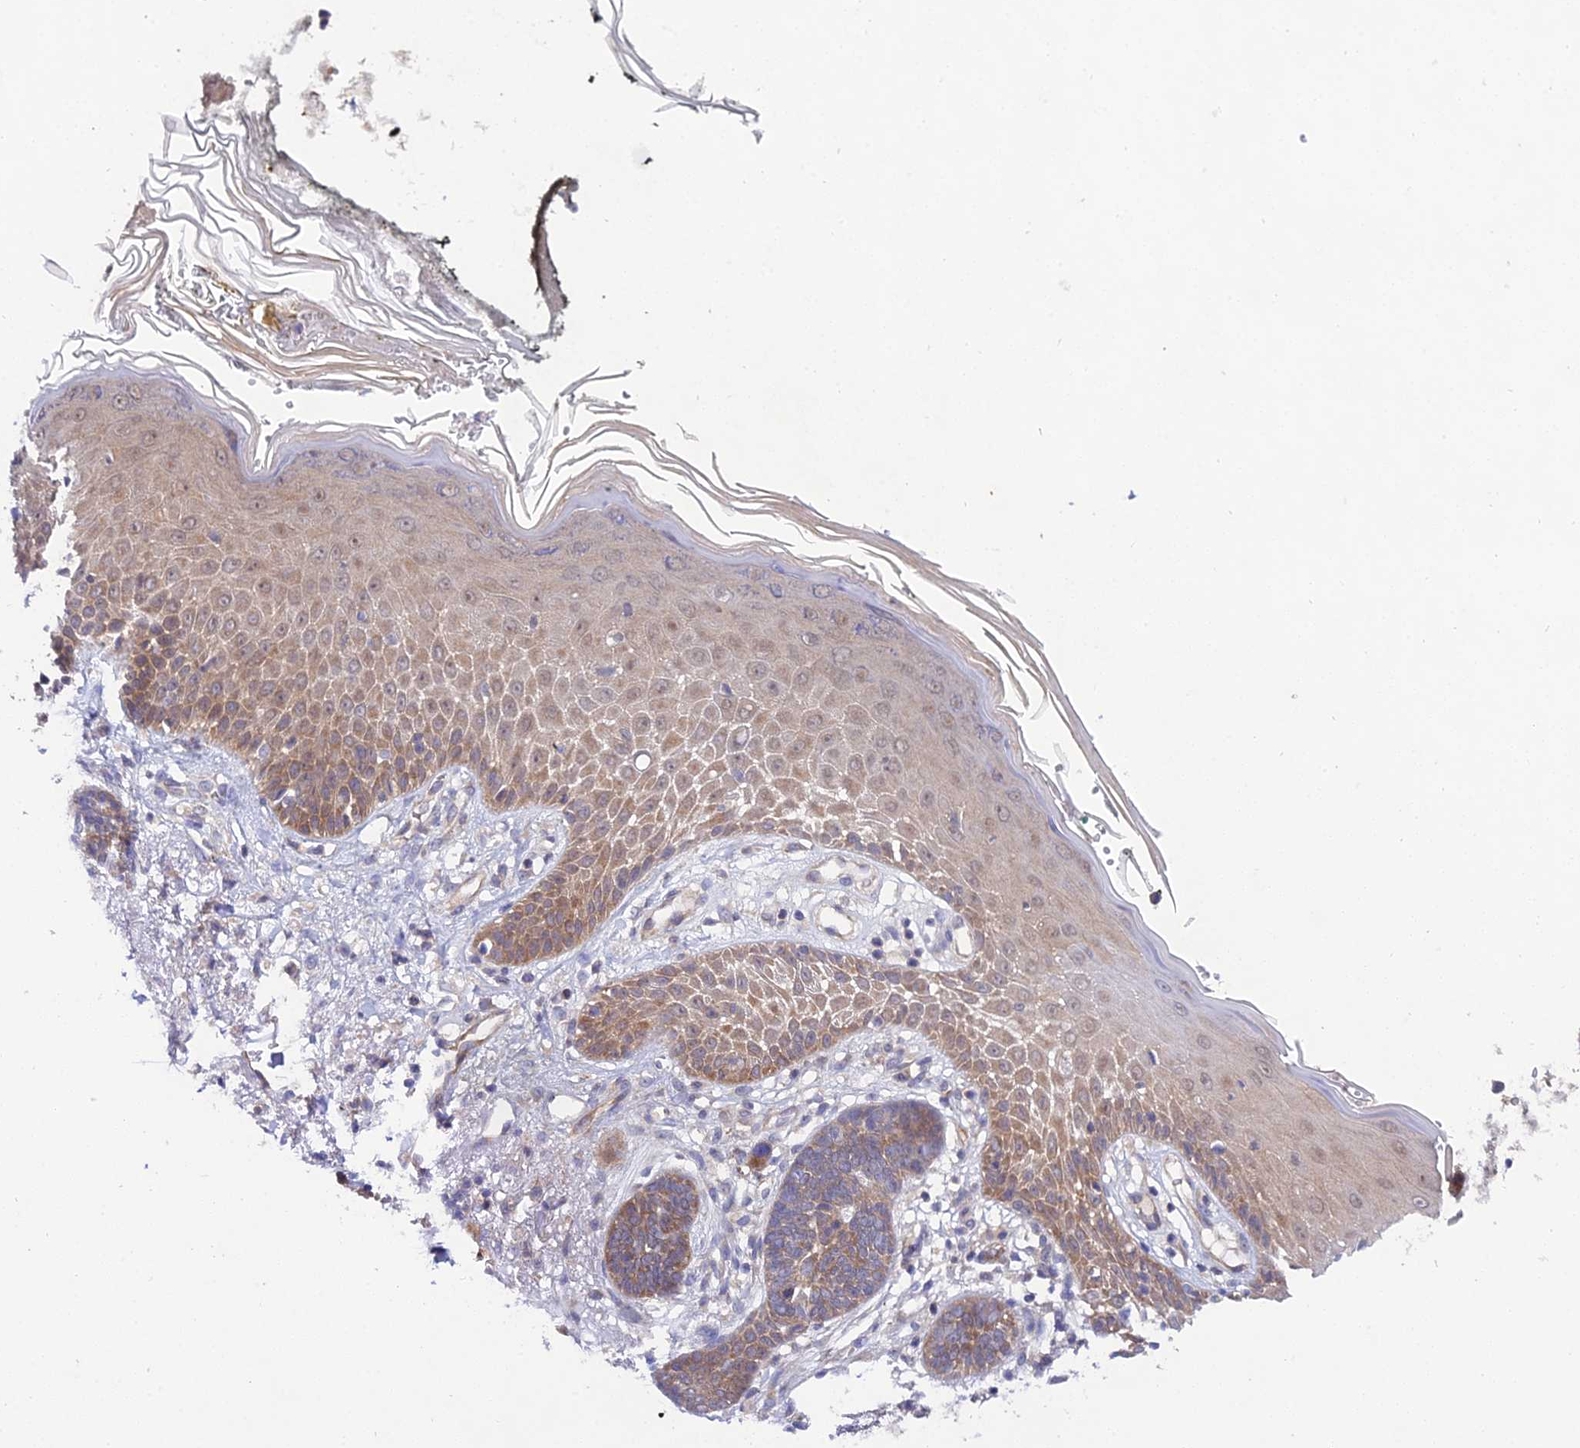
{"staining": {"intensity": "moderate", "quantity": ">75%", "location": "cytoplasmic/membranous"}, "tissue": "skin cancer", "cell_type": "Tumor cells", "image_type": "cancer", "snomed": [{"axis": "morphology", "description": "Normal tissue, NOS"}, {"axis": "morphology", "description": "Basal cell carcinoma"}, {"axis": "topography", "description": "Skin"}], "caption": "An IHC histopathology image of neoplastic tissue is shown. Protein staining in brown labels moderate cytoplasmic/membranous positivity in skin cancer within tumor cells.", "gene": "PPP2R2C", "patient": {"sex": "male", "age": 64}}